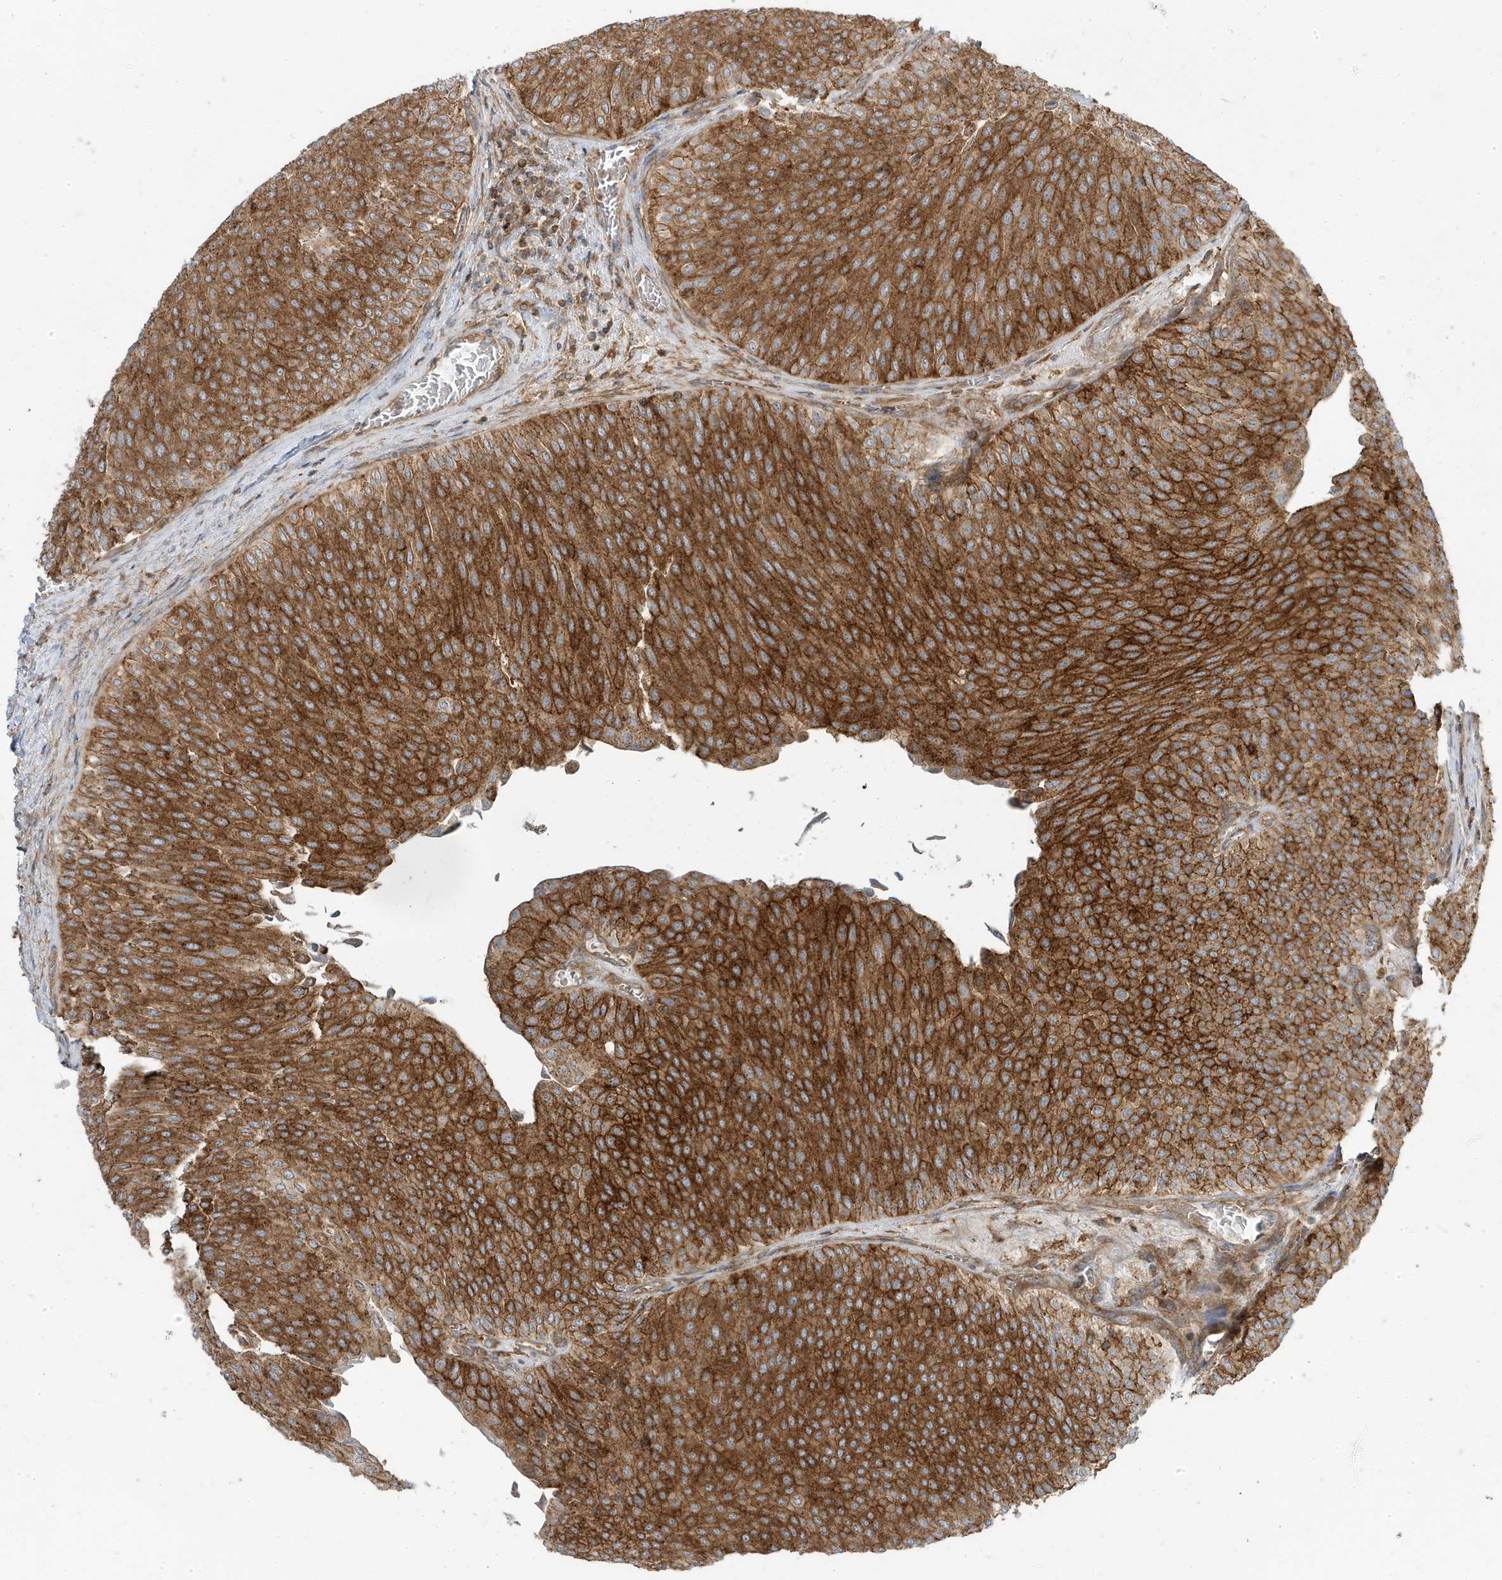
{"staining": {"intensity": "moderate", "quantity": ">75%", "location": "cytoplasmic/membranous"}, "tissue": "urothelial cancer", "cell_type": "Tumor cells", "image_type": "cancer", "snomed": [{"axis": "morphology", "description": "Urothelial carcinoma, Low grade"}, {"axis": "topography", "description": "Urinary bladder"}], "caption": "Immunohistochemical staining of human low-grade urothelial carcinoma reveals medium levels of moderate cytoplasmic/membranous expression in approximately >75% of tumor cells.", "gene": "STAM", "patient": {"sex": "male", "age": 78}}